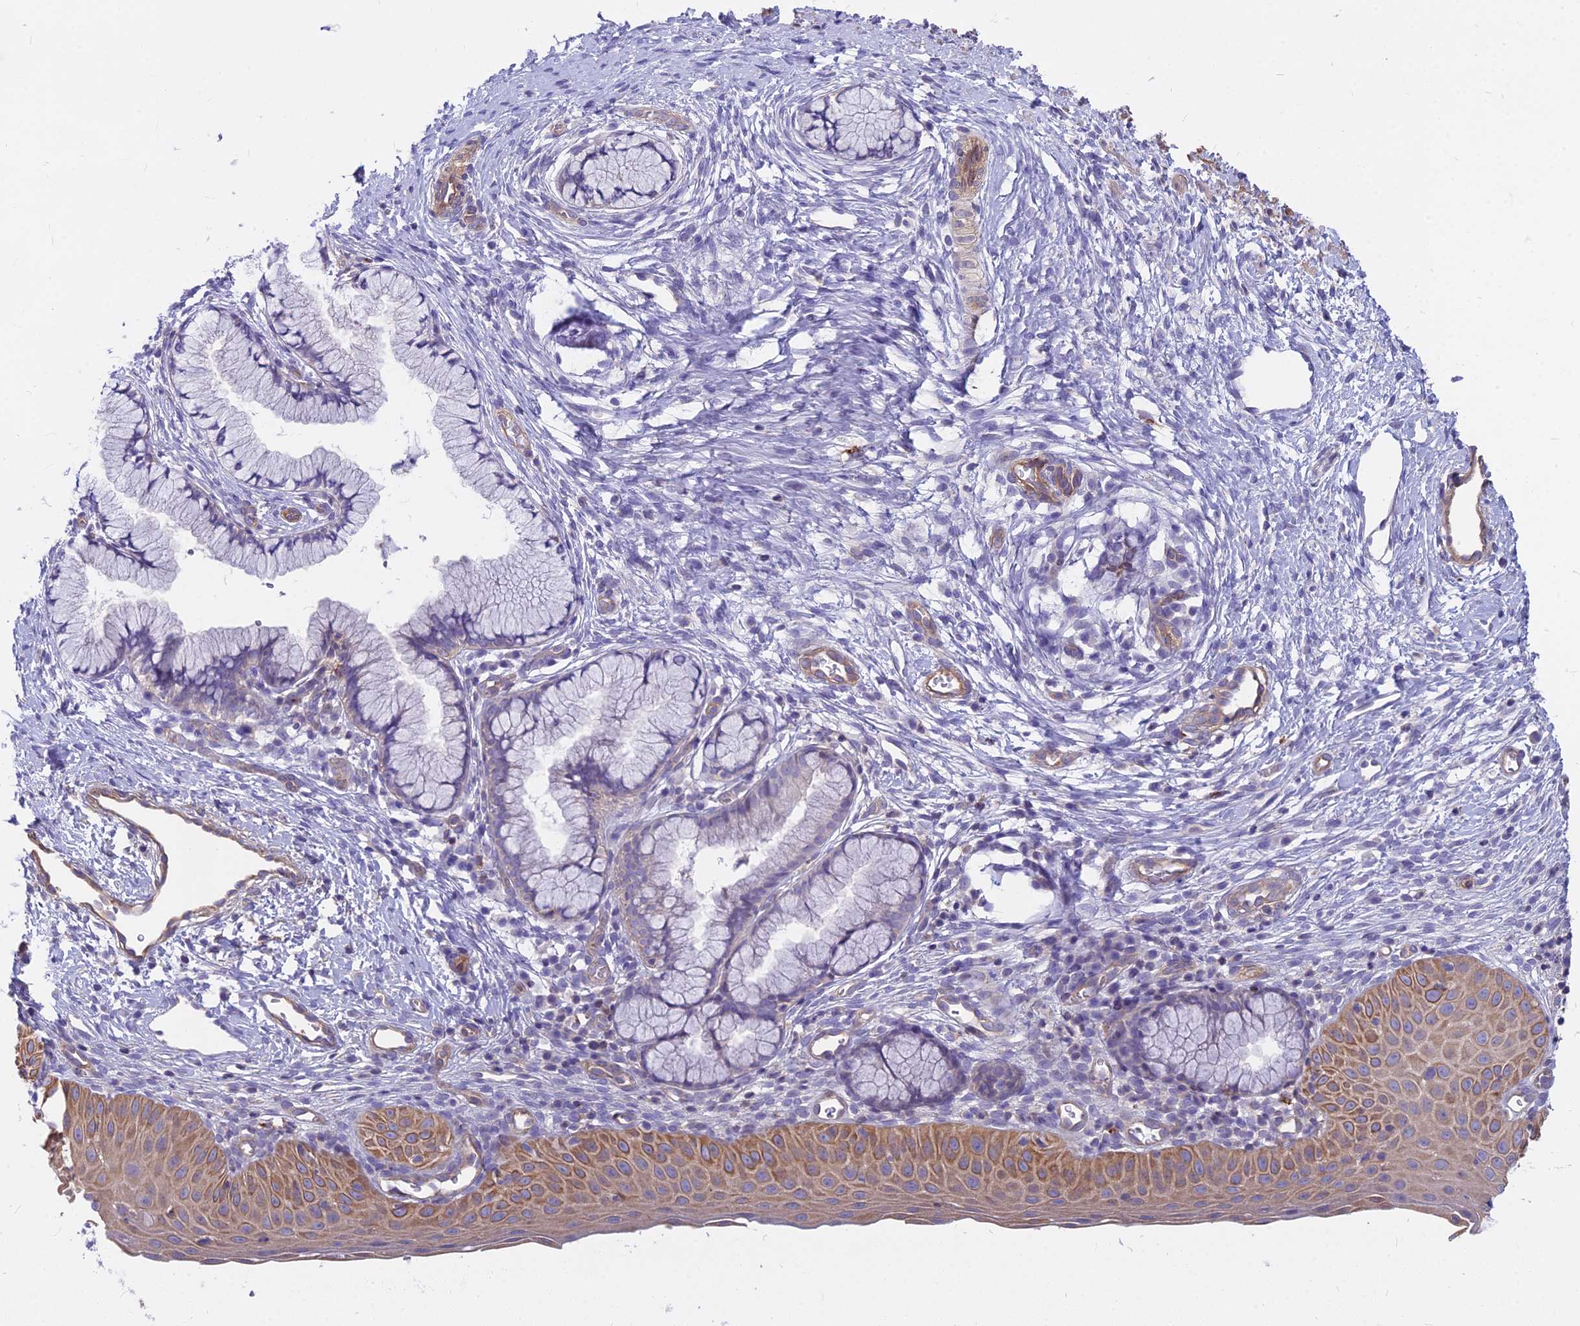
{"staining": {"intensity": "negative", "quantity": "none", "location": "none"}, "tissue": "cervix", "cell_type": "Glandular cells", "image_type": "normal", "snomed": [{"axis": "morphology", "description": "Normal tissue, NOS"}, {"axis": "topography", "description": "Cervix"}], "caption": "Protein analysis of normal cervix reveals no significant expression in glandular cells.", "gene": "HLA", "patient": {"sex": "female", "age": 36}}